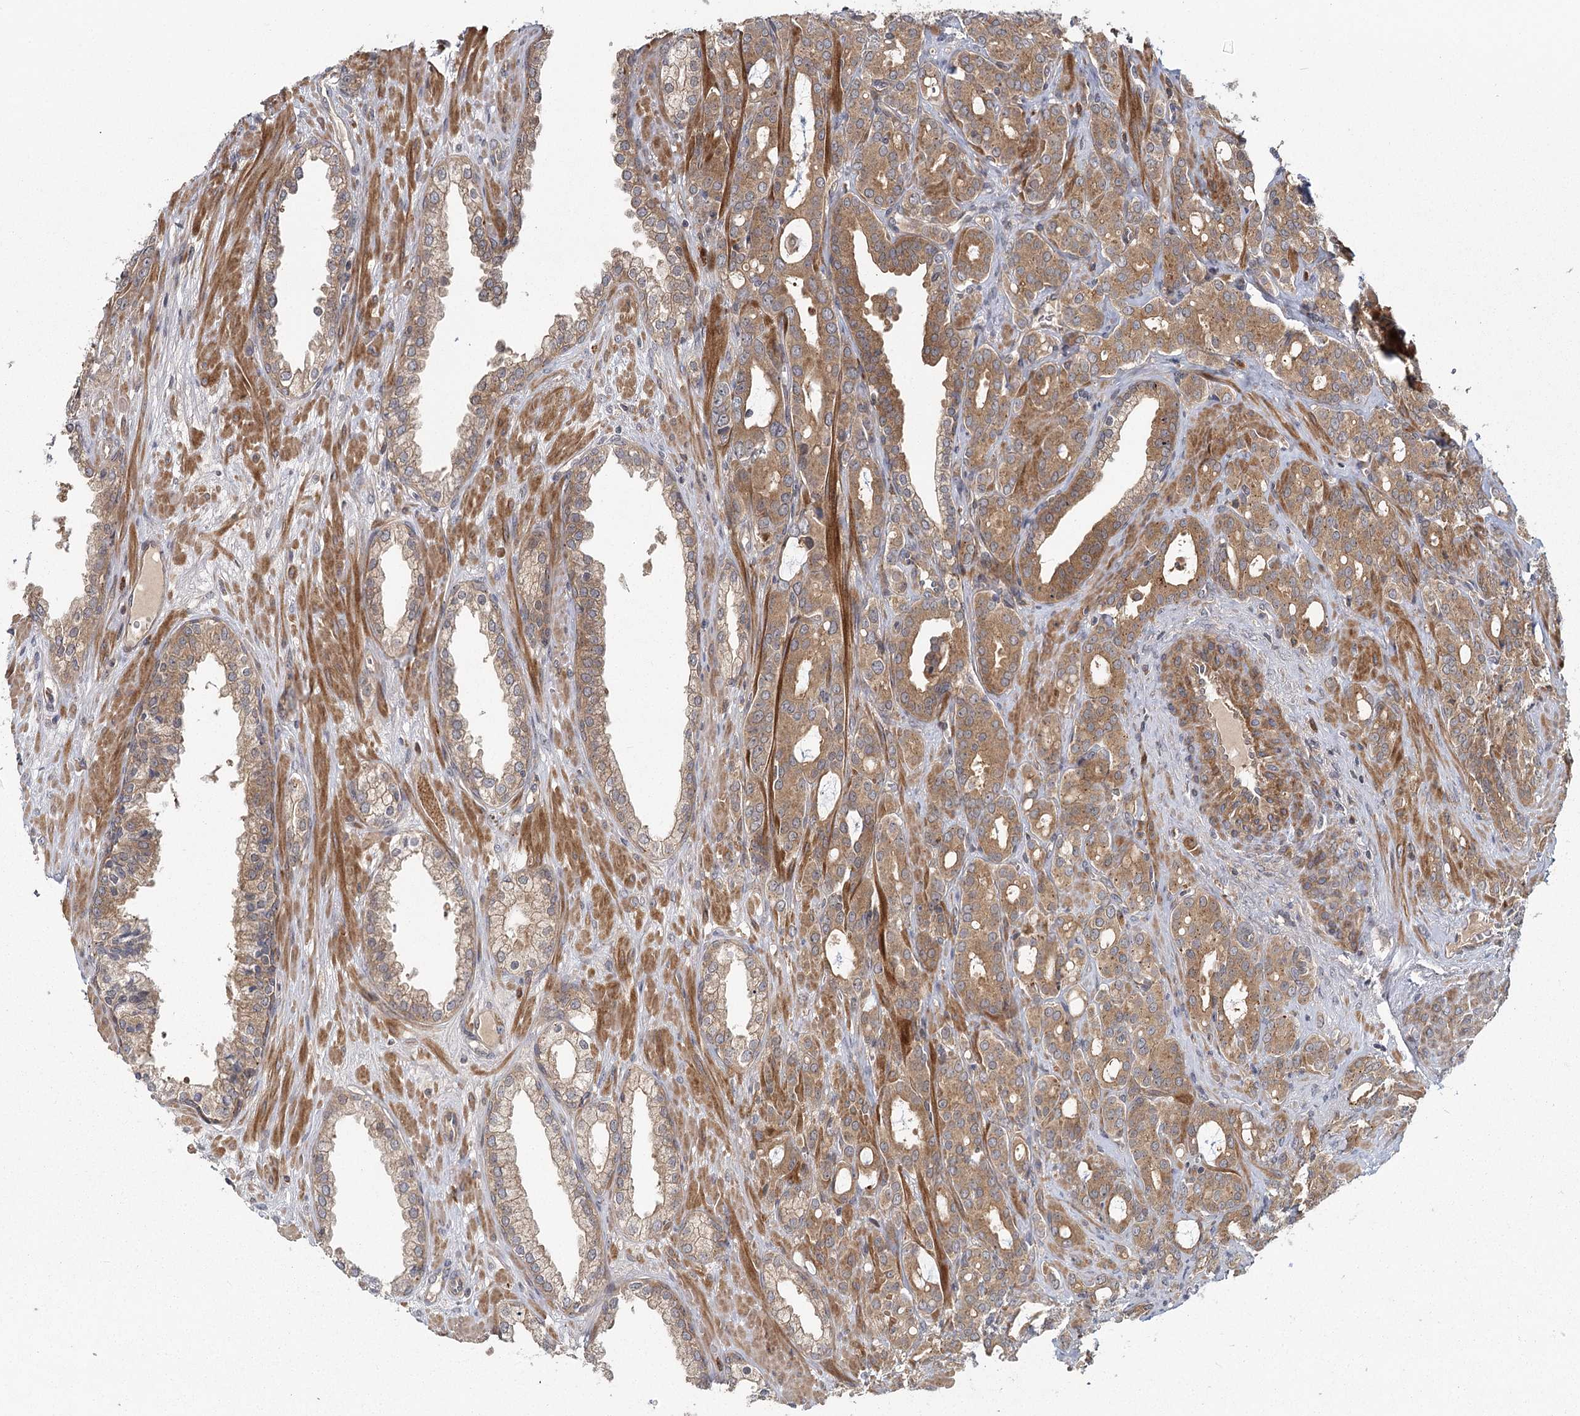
{"staining": {"intensity": "moderate", "quantity": ">75%", "location": "cytoplasmic/membranous"}, "tissue": "prostate cancer", "cell_type": "Tumor cells", "image_type": "cancer", "snomed": [{"axis": "morphology", "description": "Adenocarcinoma, High grade"}, {"axis": "topography", "description": "Prostate"}], "caption": "Protein analysis of prostate cancer tissue exhibits moderate cytoplasmic/membranous staining in approximately >75% of tumor cells.", "gene": "RAPGEF6", "patient": {"sex": "male", "age": 72}}